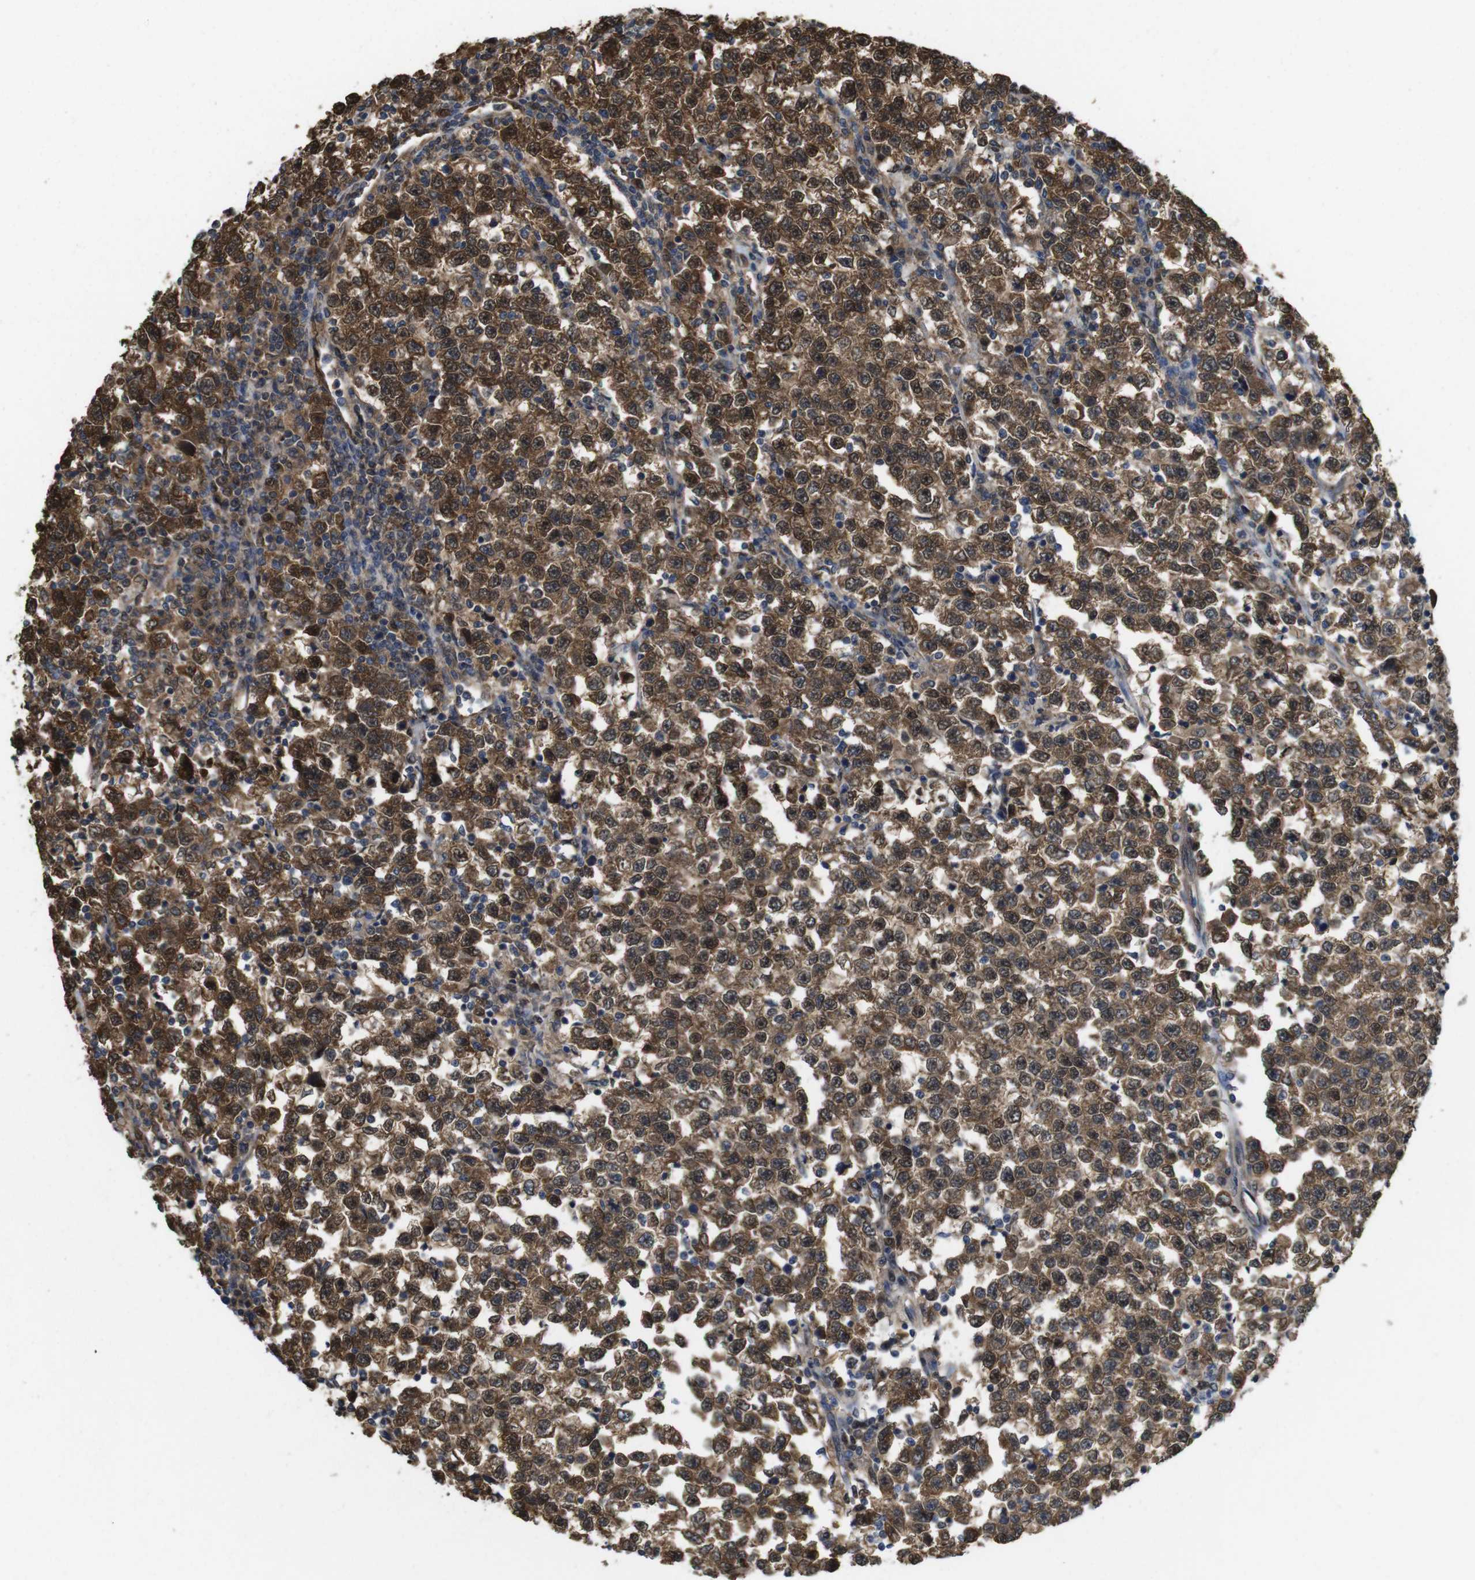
{"staining": {"intensity": "strong", "quantity": ">75%", "location": "cytoplasmic/membranous,nuclear"}, "tissue": "testis cancer", "cell_type": "Tumor cells", "image_type": "cancer", "snomed": [{"axis": "morphology", "description": "Normal tissue, NOS"}, {"axis": "morphology", "description": "Seminoma, NOS"}, {"axis": "topography", "description": "Testis"}], "caption": "The photomicrograph demonstrates immunohistochemical staining of testis seminoma. There is strong cytoplasmic/membranous and nuclear positivity is identified in about >75% of tumor cells.", "gene": "YWHAG", "patient": {"sex": "male", "age": 43}}